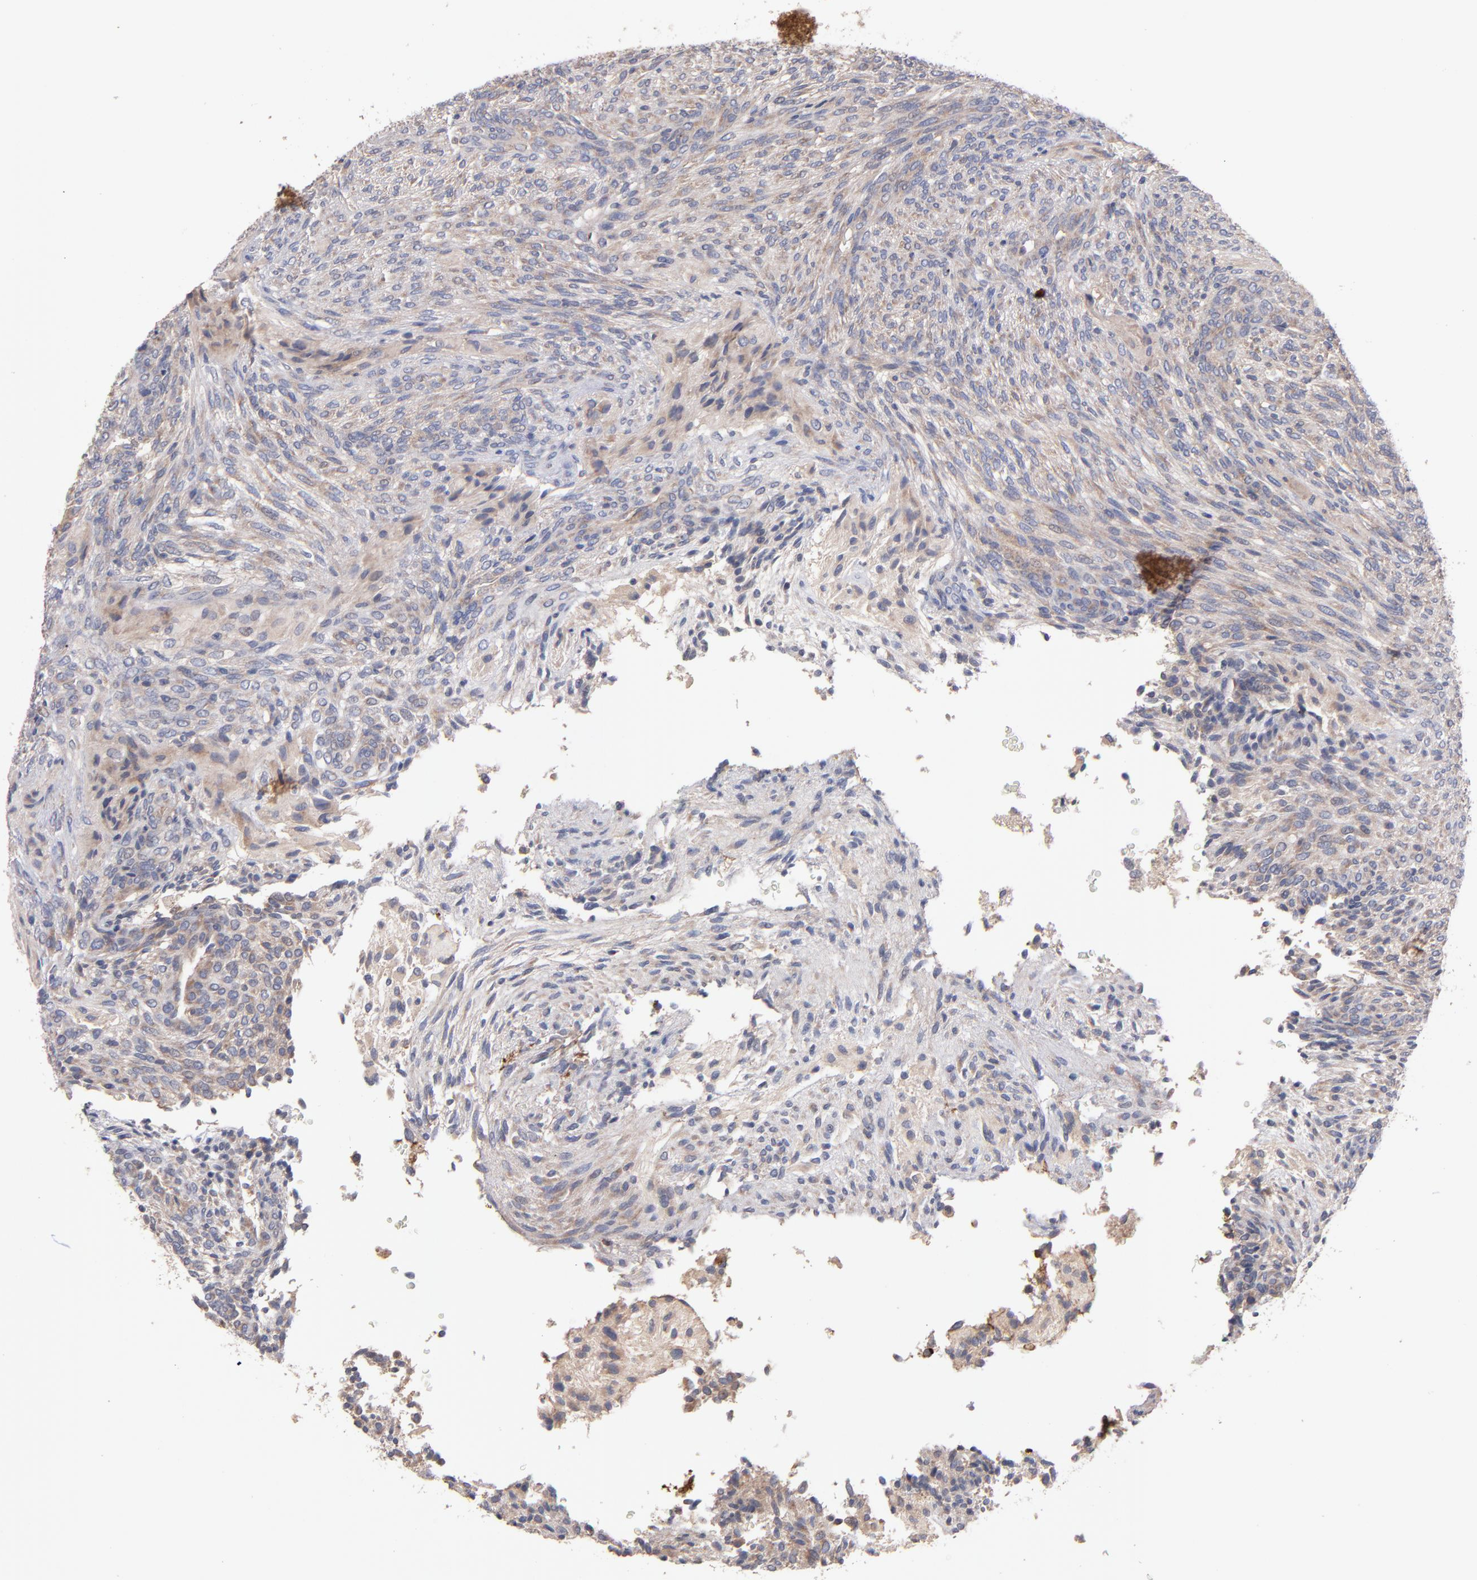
{"staining": {"intensity": "weak", "quantity": "25%-75%", "location": "cytoplasmic/membranous"}, "tissue": "glioma", "cell_type": "Tumor cells", "image_type": "cancer", "snomed": [{"axis": "morphology", "description": "Glioma, malignant, High grade"}, {"axis": "topography", "description": "Cerebral cortex"}], "caption": "A brown stain shows weak cytoplasmic/membranous staining of a protein in malignant glioma (high-grade) tumor cells.", "gene": "DACT1", "patient": {"sex": "female", "age": 55}}